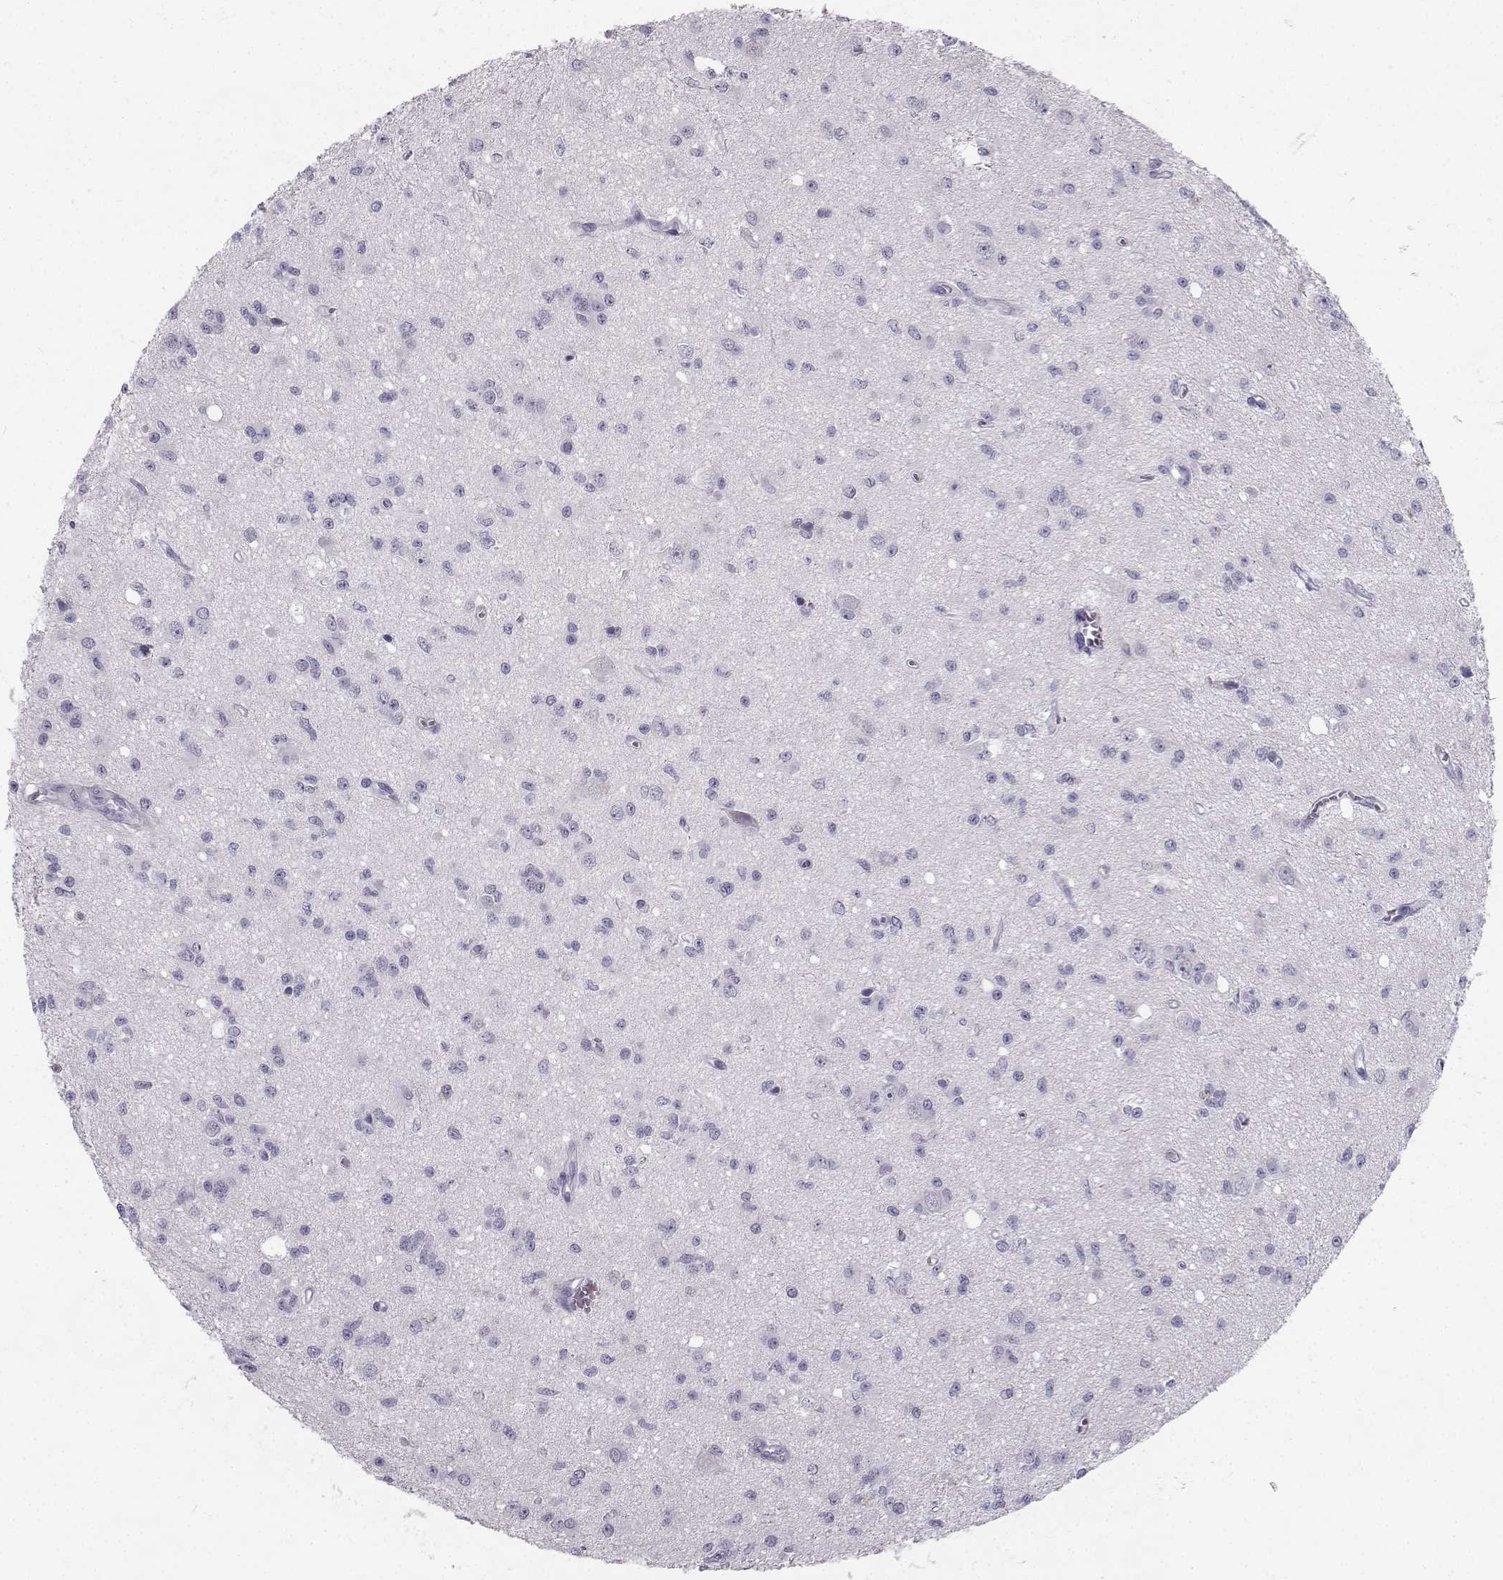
{"staining": {"intensity": "negative", "quantity": "none", "location": "none"}, "tissue": "glioma", "cell_type": "Tumor cells", "image_type": "cancer", "snomed": [{"axis": "morphology", "description": "Glioma, malignant, Low grade"}, {"axis": "topography", "description": "Brain"}], "caption": "Tumor cells show no significant expression in glioma.", "gene": "SYCE1", "patient": {"sex": "female", "age": 45}}